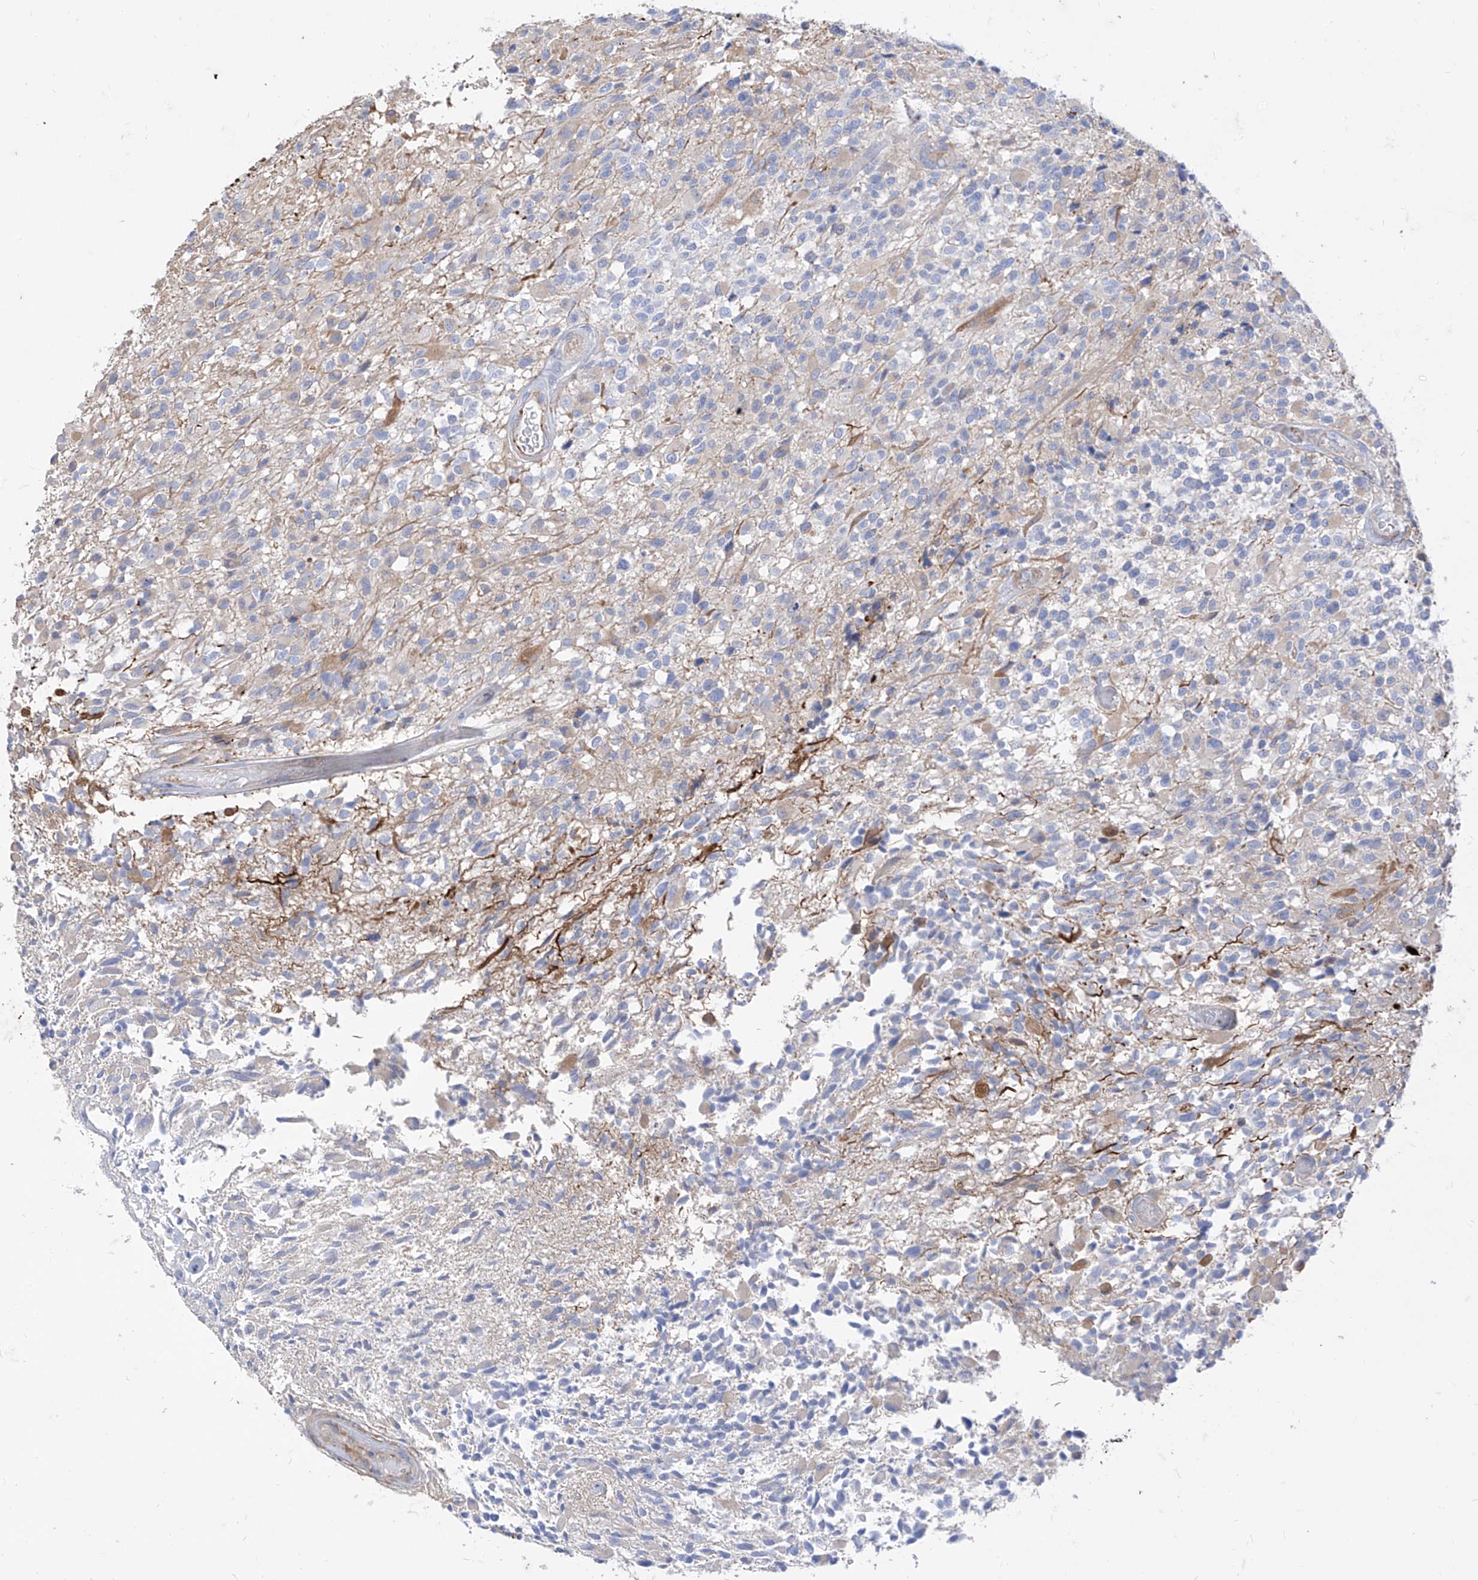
{"staining": {"intensity": "negative", "quantity": "none", "location": "none"}, "tissue": "glioma", "cell_type": "Tumor cells", "image_type": "cancer", "snomed": [{"axis": "morphology", "description": "Glioma, malignant, High grade"}, {"axis": "morphology", "description": "Glioblastoma, NOS"}, {"axis": "topography", "description": "Brain"}], "caption": "High magnification brightfield microscopy of malignant glioma (high-grade) stained with DAB (3,3'-diaminobenzidine) (brown) and counterstained with hematoxylin (blue): tumor cells show no significant staining.", "gene": "C1orf74", "patient": {"sex": "male", "age": 60}}